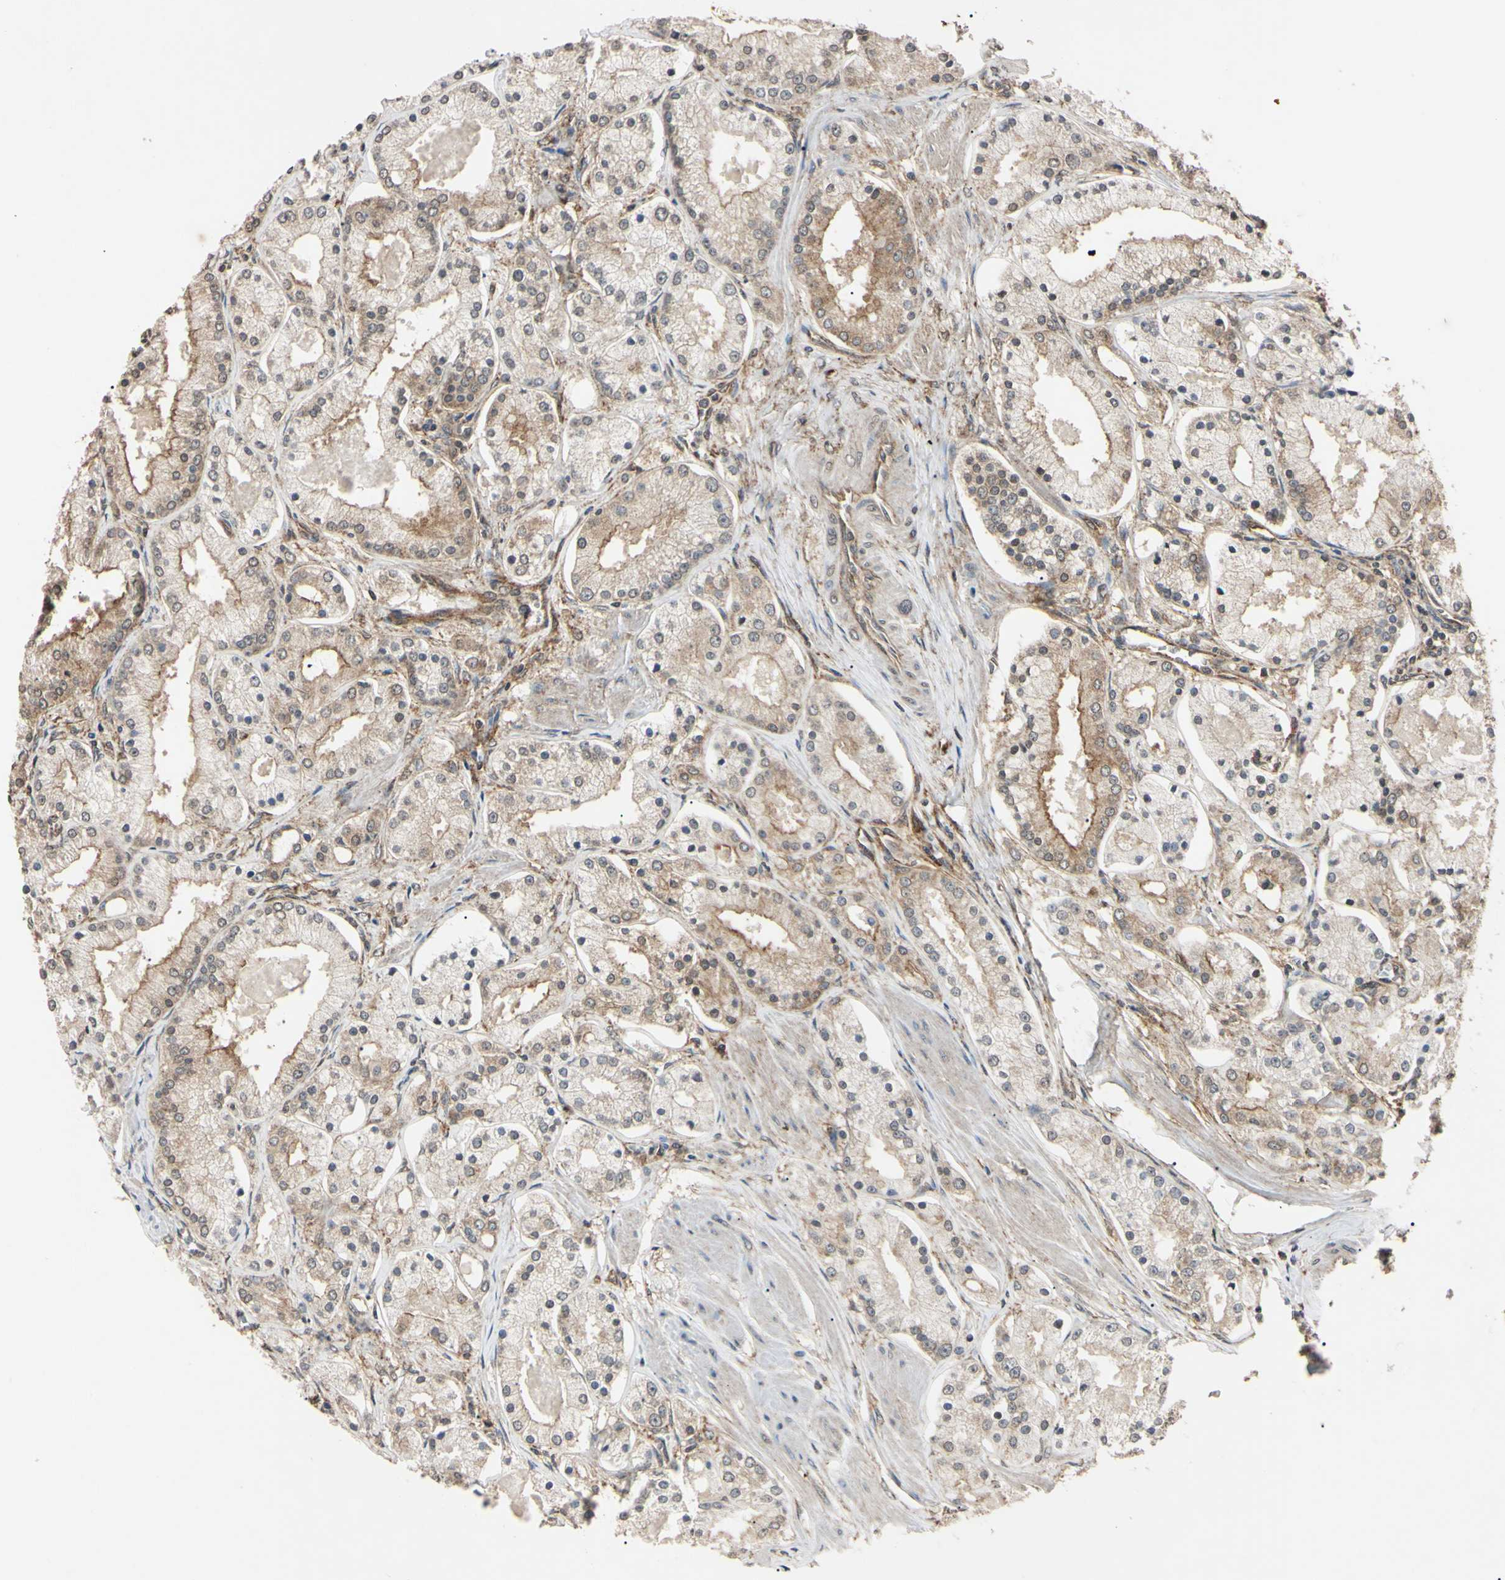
{"staining": {"intensity": "weak", "quantity": "25%-75%", "location": "cytoplasmic/membranous"}, "tissue": "prostate cancer", "cell_type": "Tumor cells", "image_type": "cancer", "snomed": [{"axis": "morphology", "description": "Adenocarcinoma, High grade"}, {"axis": "topography", "description": "Prostate"}], "caption": "There is low levels of weak cytoplasmic/membranous positivity in tumor cells of adenocarcinoma (high-grade) (prostate), as demonstrated by immunohistochemical staining (brown color).", "gene": "EPN1", "patient": {"sex": "male", "age": 66}}